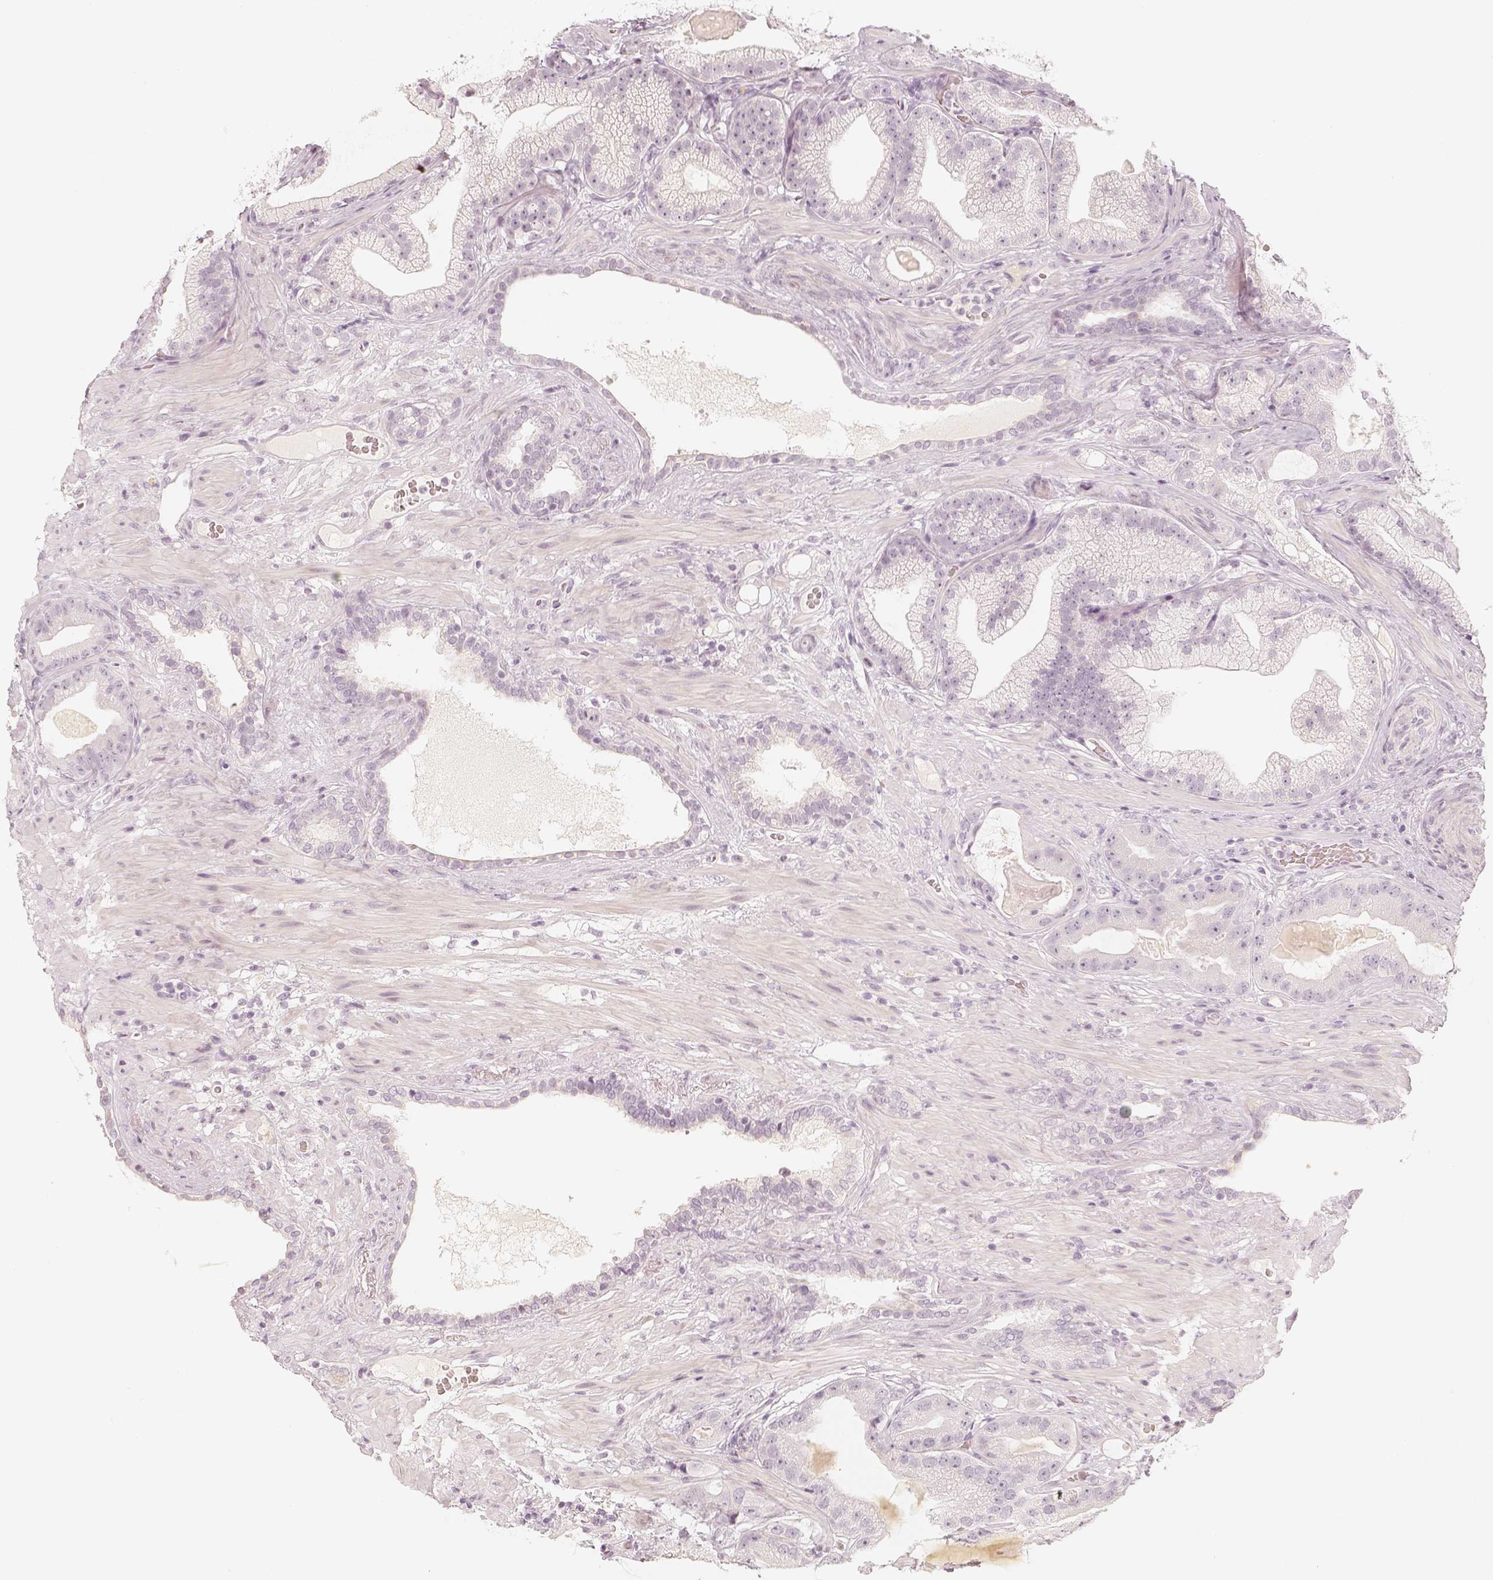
{"staining": {"intensity": "negative", "quantity": "none", "location": "none"}, "tissue": "prostate cancer", "cell_type": "Tumor cells", "image_type": "cancer", "snomed": [{"axis": "morphology", "description": "Adenocarcinoma, Low grade"}, {"axis": "topography", "description": "Prostate"}], "caption": "This is an immunohistochemistry histopathology image of human prostate low-grade adenocarcinoma. There is no expression in tumor cells.", "gene": "DSG4", "patient": {"sex": "male", "age": 57}}